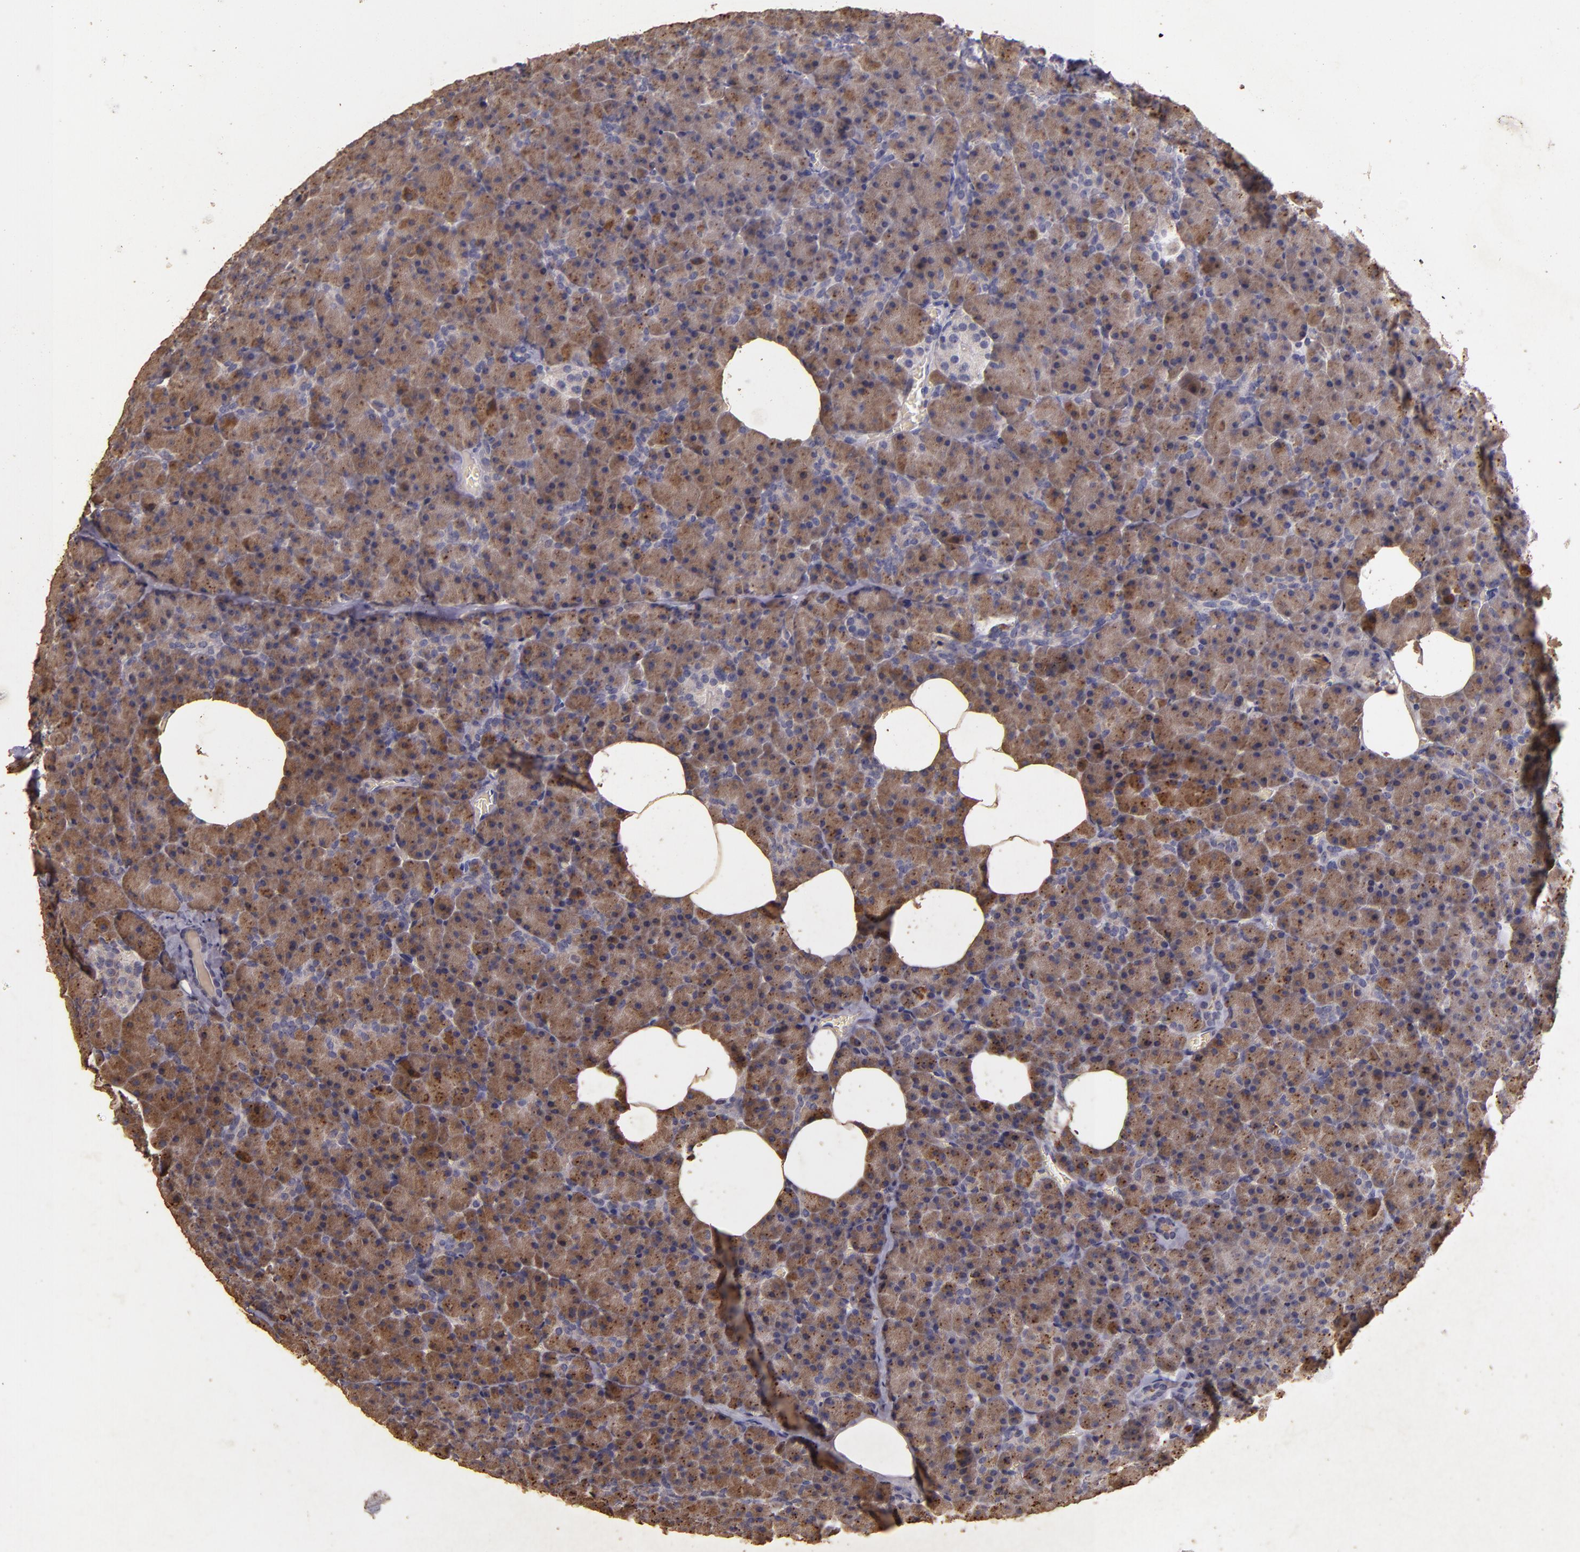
{"staining": {"intensity": "strong", "quantity": ">75%", "location": "cytoplasmic/membranous"}, "tissue": "pancreas", "cell_type": "Exocrine glandular cells", "image_type": "normal", "snomed": [{"axis": "morphology", "description": "Normal tissue, NOS"}, {"axis": "topography", "description": "Pancreas"}], "caption": "Immunohistochemistry (IHC) photomicrograph of unremarkable pancreas: human pancreas stained using immunohistochemistry demonstrates high levels of strong protein expression localized specifically in the cytoplasmic/membranous of exocrine glandular cells, appearing as a cytoplasmic/membranous brown color.", "gene": "BCL2L13", "patient": {"sex": "female", "age": 35}}